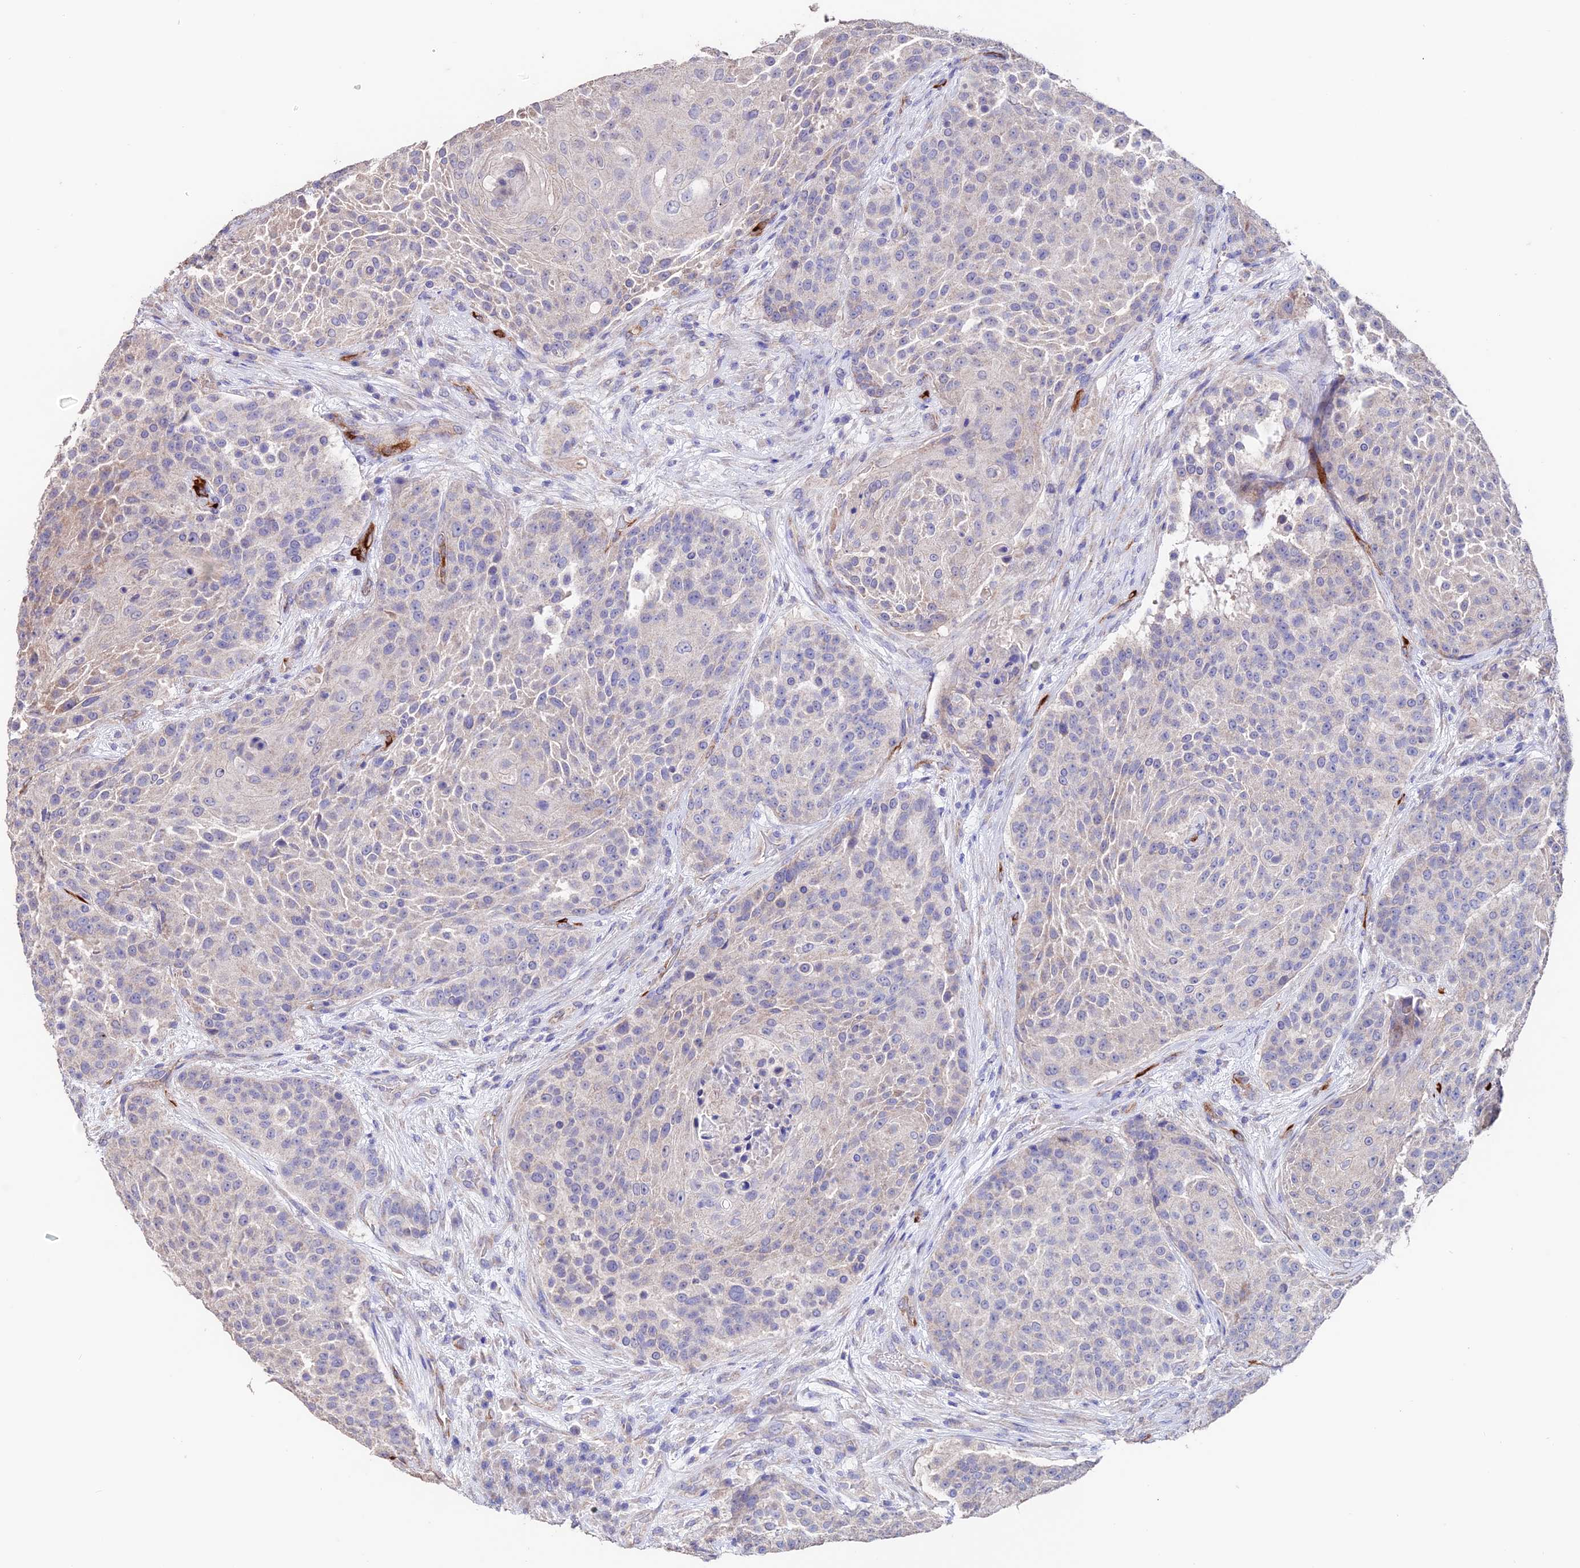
{"staining": {"intensity": "negative", "quantity": "none", "location": "none"}, "tissue": "urothelial cancer", "cell_type": "Tumor cells", "image_type": "cancer", "snomed": [{"axis": "morphology", "description": "Urothelial carcinoma, High grade"}, {"axis": "topography", "description": "Urinary bladder"}], "caption": "IHC photomicrograph of urothelial carcinoma (high-grade) stained for a protein (brown), which displays no staining in tumor cells.", "gene": "ESM1", "patient": {"sex": "female", "age": 63}}